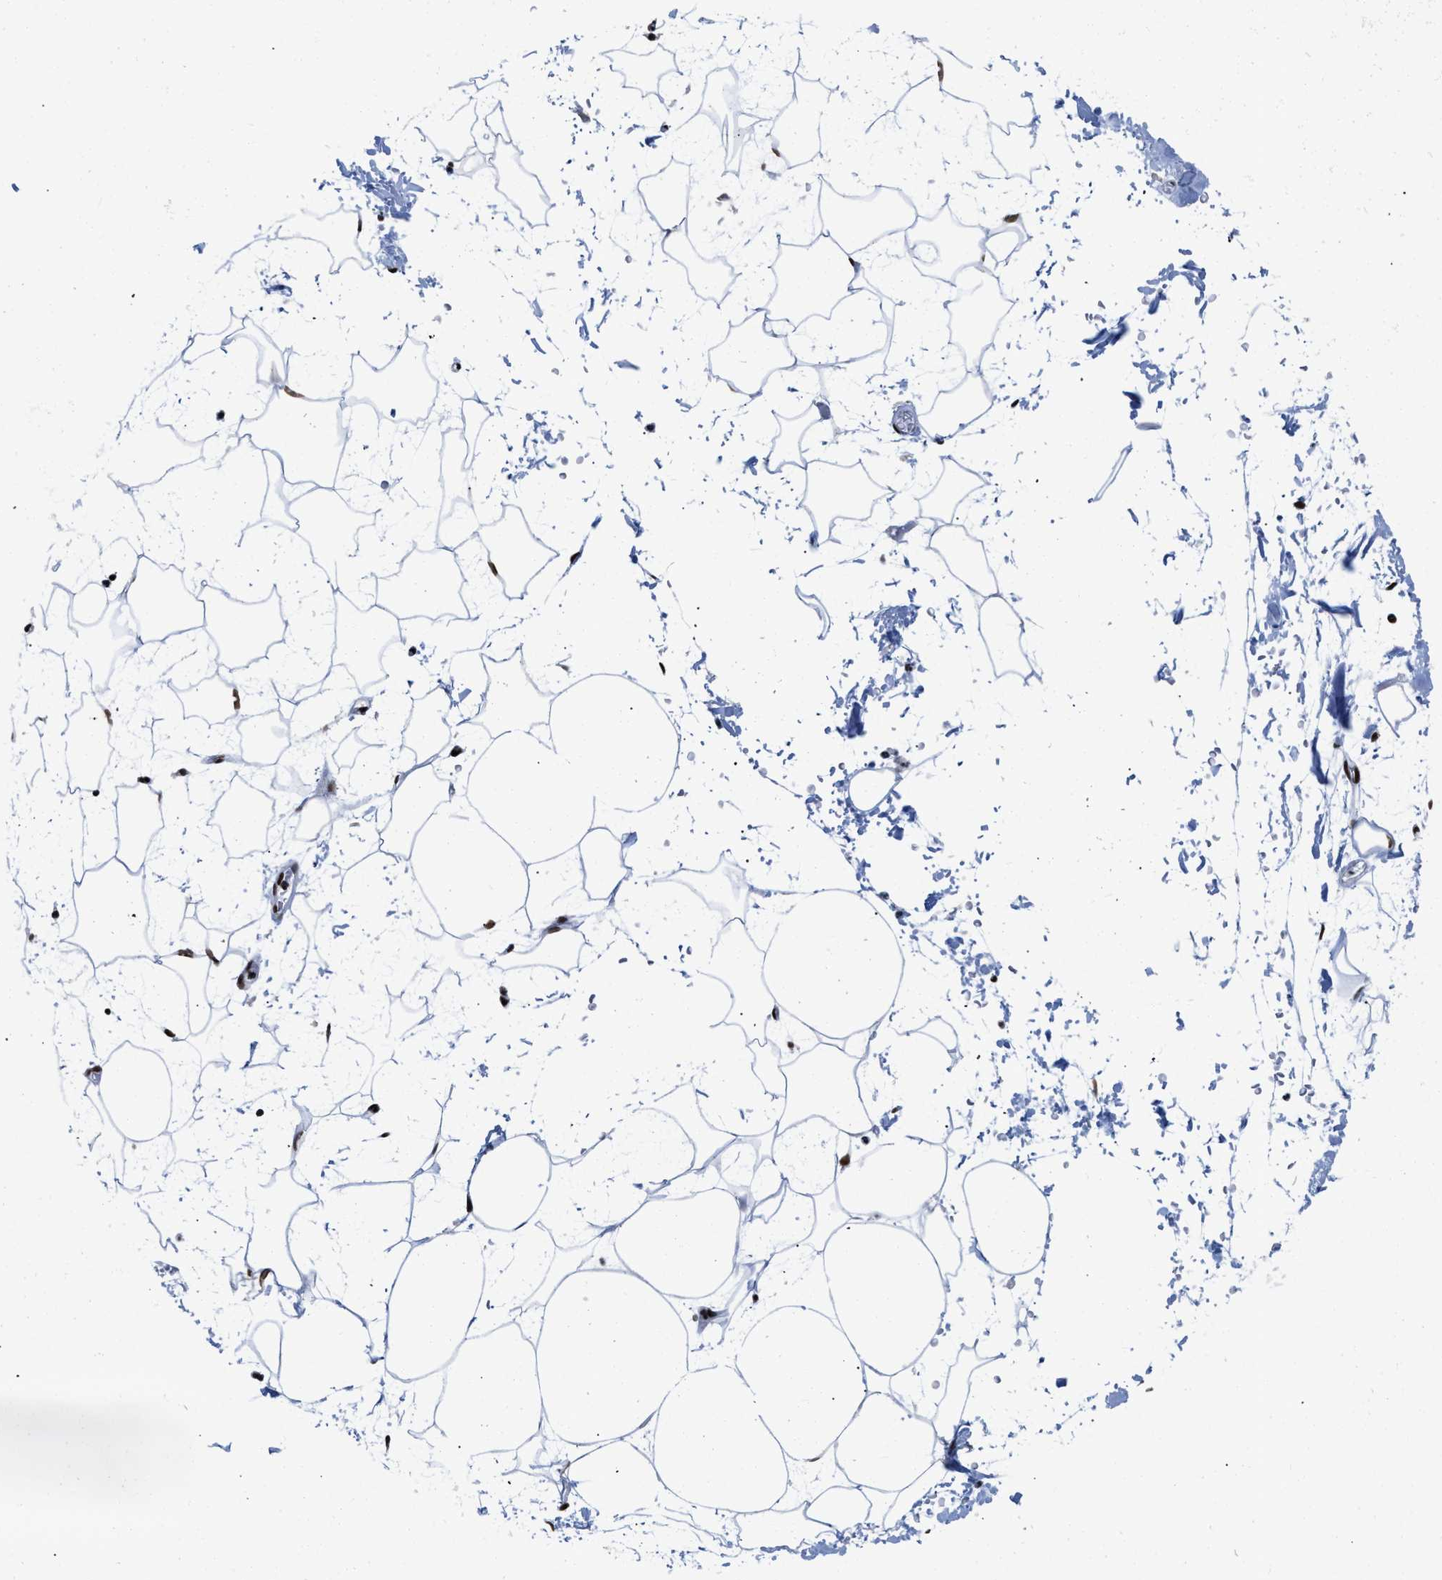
{"staining": {"intensity": "strong", "quantity": "<25%", "location": "nuclear"}, "tissue": "adipose tissue", "cell_type": "Adipocytes", "image_type": "normal", "snomed": [{"axis": "morphology", "description": "Normal tissue, NOS"}, {"axis": "topography", "description": "Soft tissue"}], "caption": "A brown stain labels strong nuclear staining of a protein in adipocytes of normal adipose tissue. Ihc stains the protein in brown and the nuclei are stained blue.", "gene": "CREB1", "patient": {"sex": "male", "age": 72}}